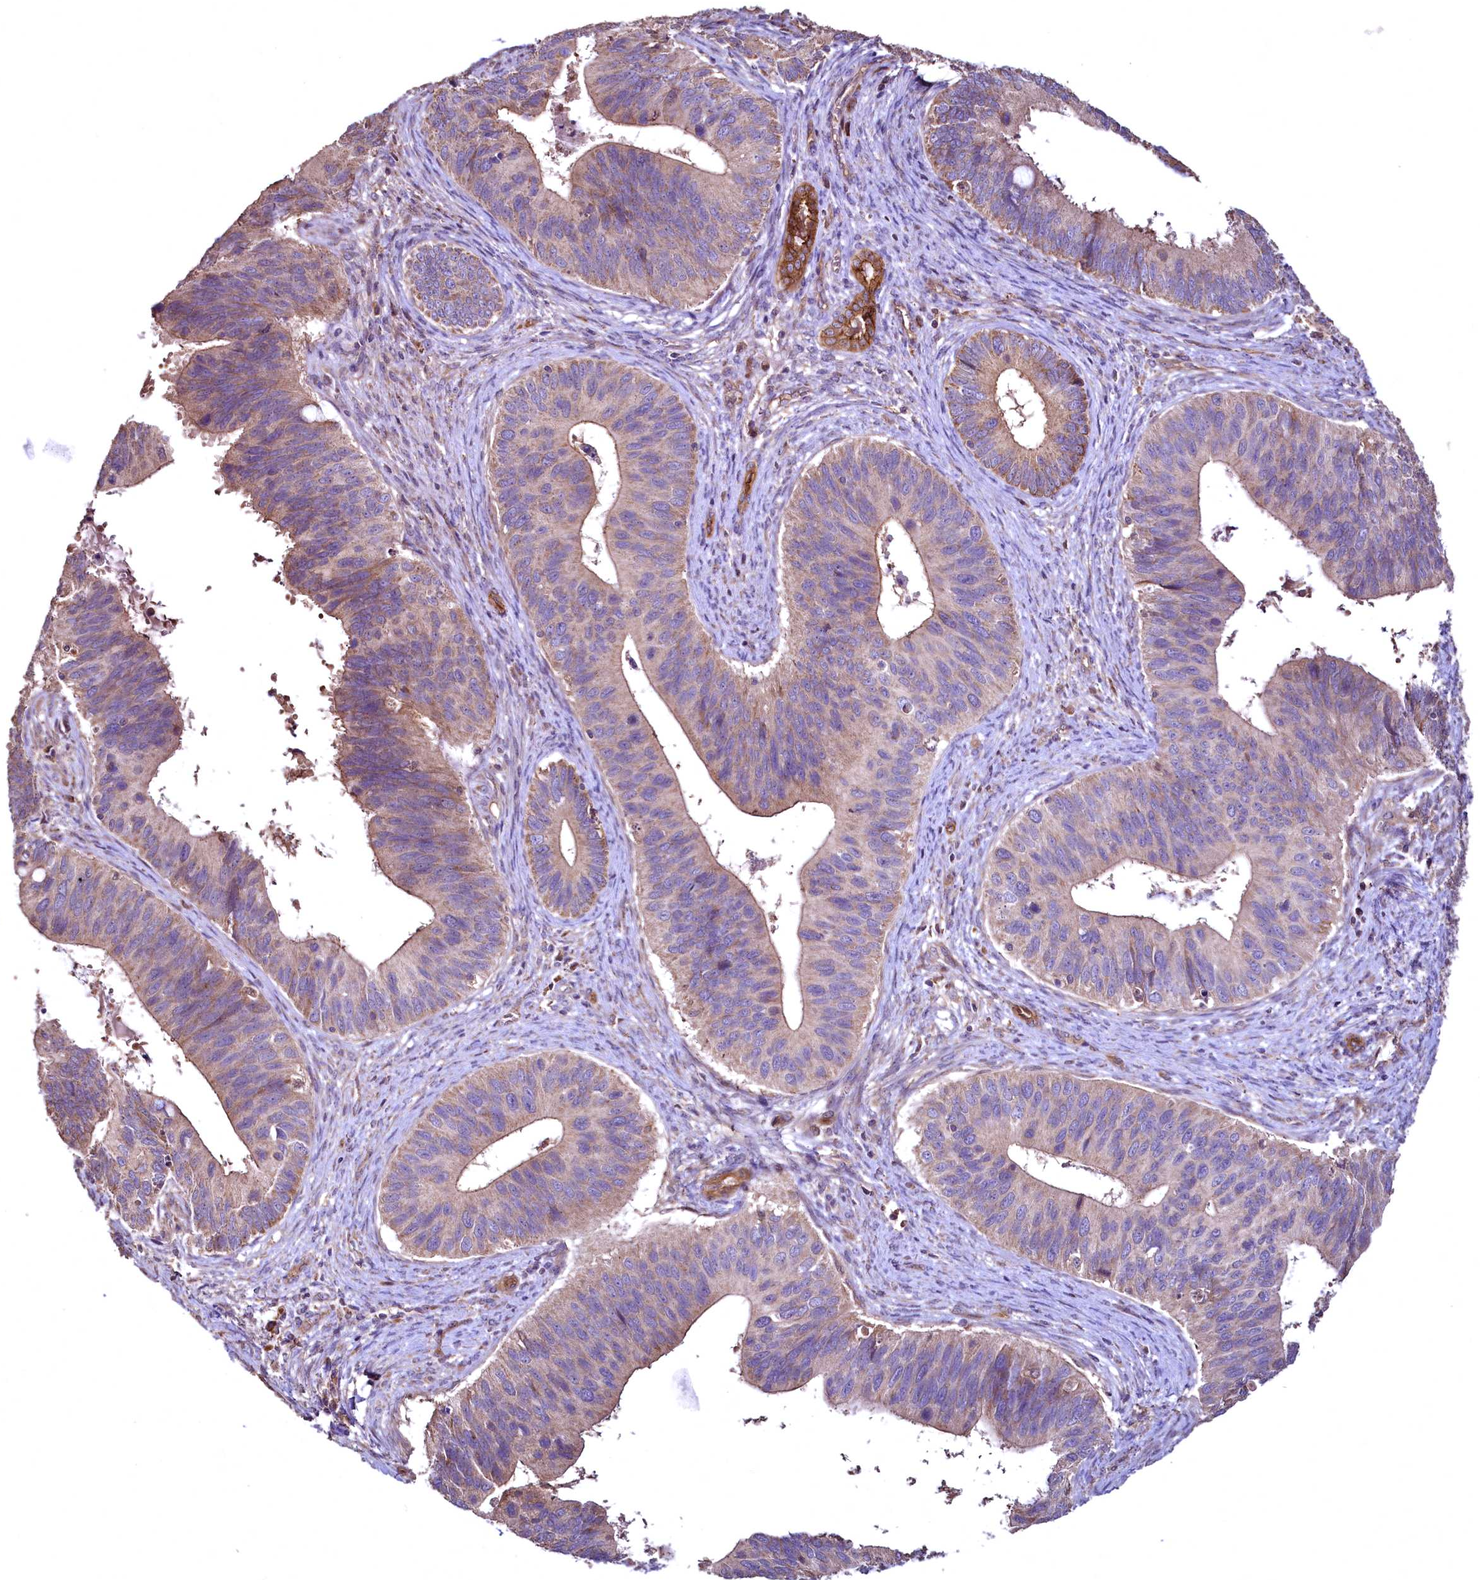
{"staining": {"intensity": "moderate", "quantity": ">75%", "location": "cytoplasmic/membranous"}, "tissue": "cervical cancer", "cell_type": "Tumor cells", "image_type": "cancer", "snomed": [{"axis": "morphology", "description": "Adenocarcinoma, NOS"}, {"axis": "topography", "description": "Cervix"}], "caption": "This micrograph exhibits immunohistochemistry (IHC) staining of human cervical adenocarcinoma, with medium moderate cytoplasmic/membranous staining in about >75% of tumor cells.", "gene": "TBCEL", "patient": {"sex": "female", "age": 42}}